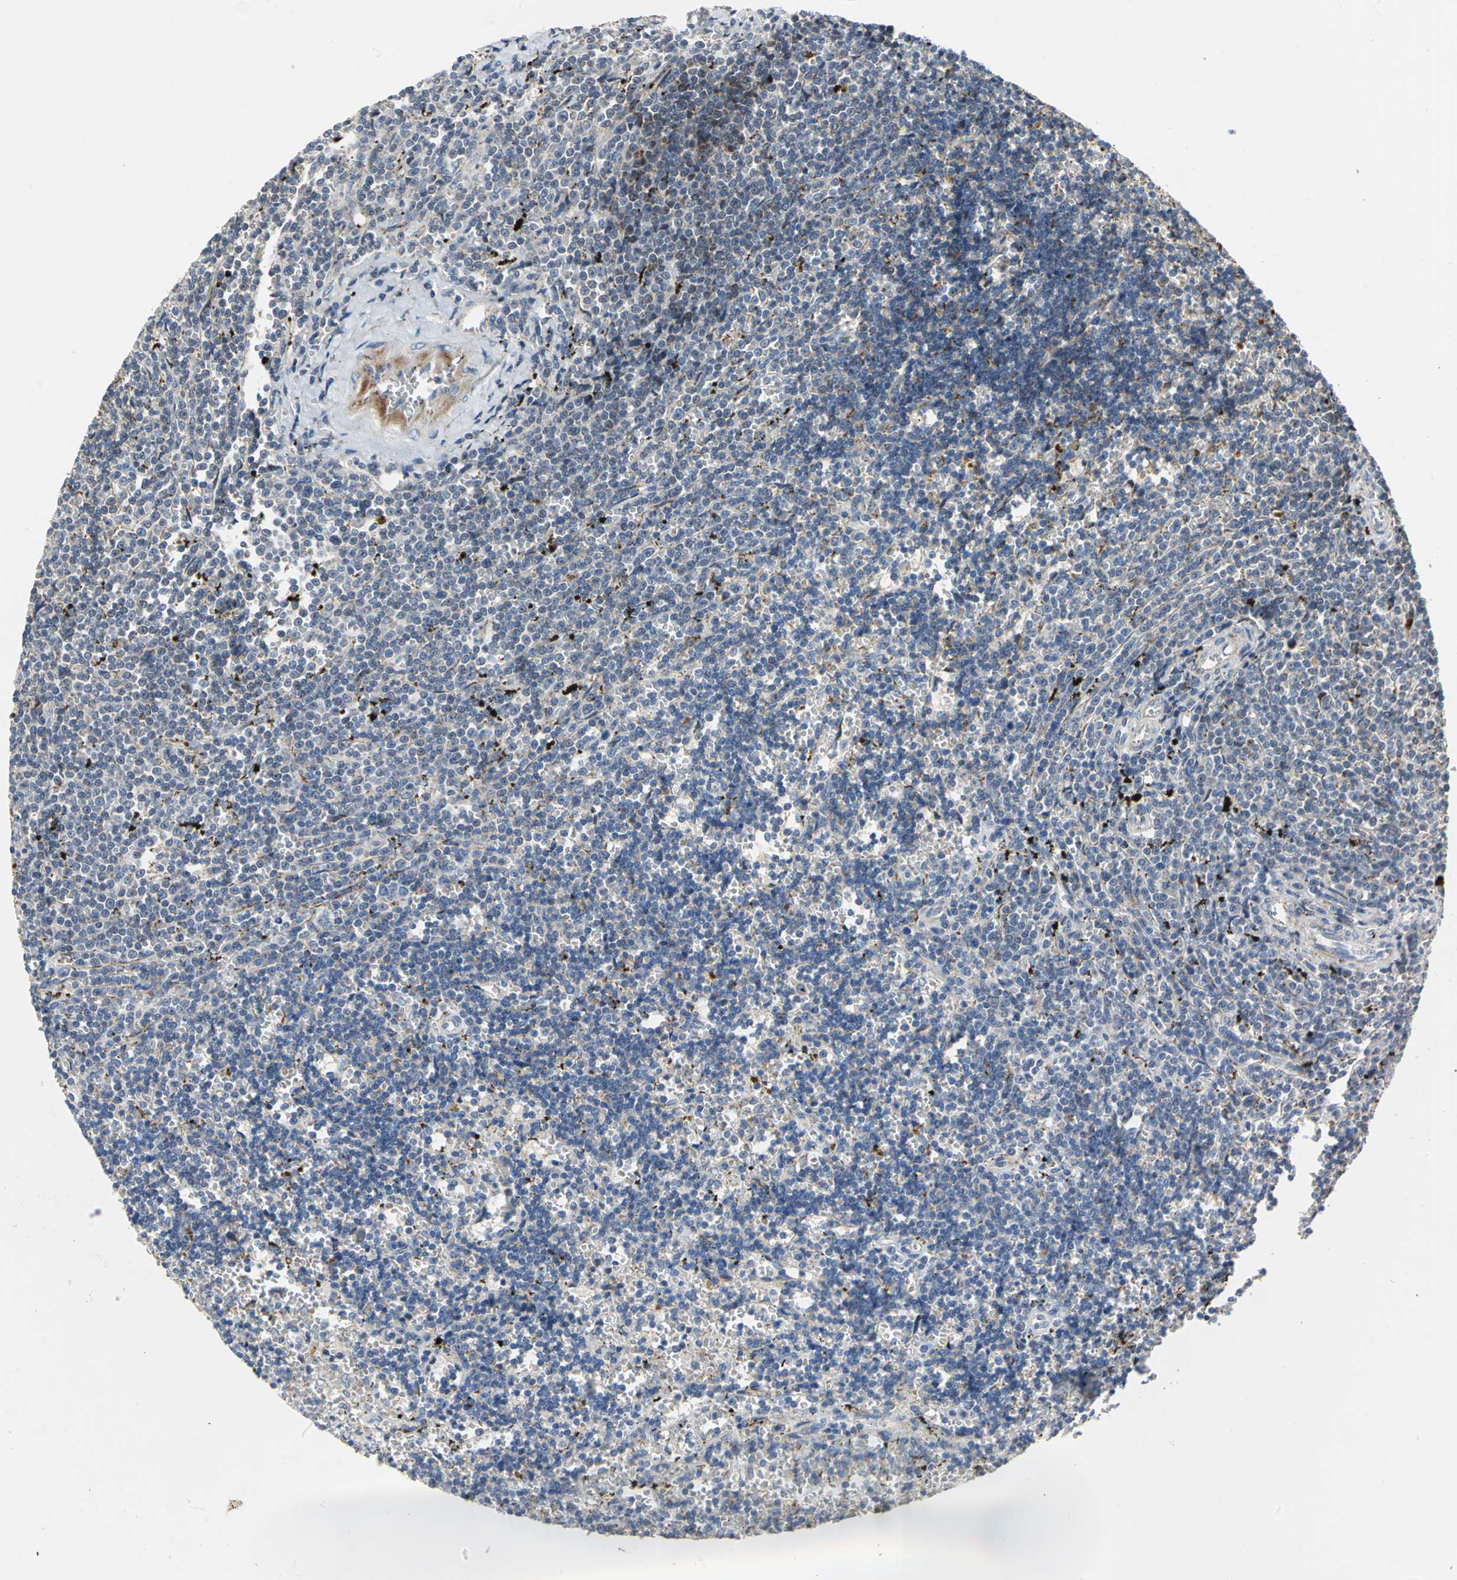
{"staining": {"intensity": "weak", "quantity": "25%-75%", "location": "cytoplasmic/membranous"}, "tissue": "lymphoma", "cell_type": "Tumor cells", "image_type": "cancer", "snomed": [{"axis": "morphology", "description": "Malignant lymphoma, non-Hodgkin's type, Low grade"}, {"axis": "topography", "description": "Spleen"}], "caption": "Protein expression analysis of human lymphoma reveals weak cytoplasmic/membranous expression in approximately 25%-75% of tumor cells.", "gene": "SPPL2B", "patient": {"sex": "male", "age": 60}}